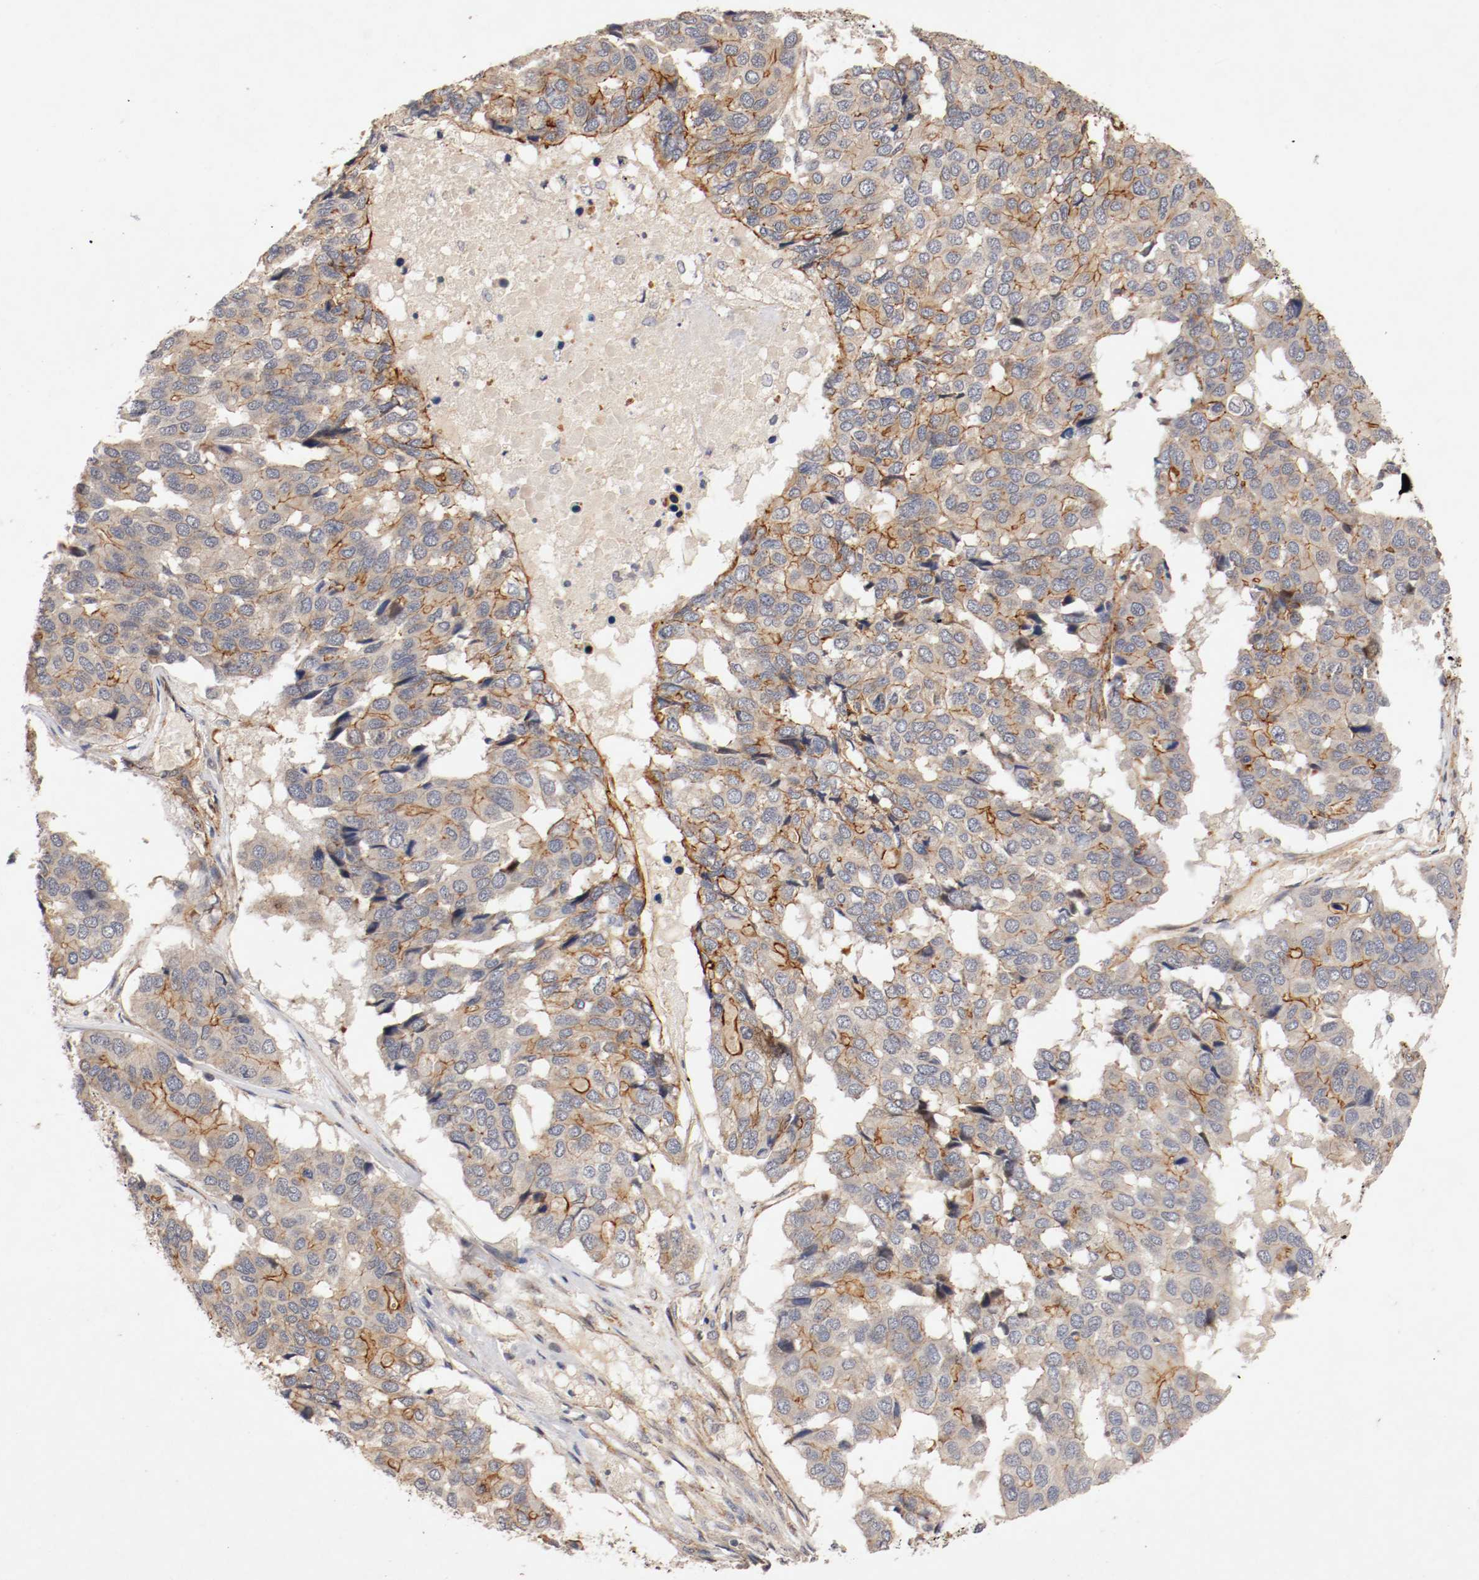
{"staining": {"intensity": "moderate", "quantity": "25%-75%", "location": "cytoplasmic/membranous"}, "tissue": "pancreatic cancer", "cell_type": "Tumor cells", "image_type": "cancer", "snomed": [{"axis": "morphology", "description": "Adenocarcinoma, NOS"}, {"axis": "topography", "description": "Pancreas"}], "caption": "Pancreatic adenocarcinoma stained with a brown dye displays moderate cytoplasmic/membranous positive expression in about 25%-75% of tumor cells.", "gene": "TYK2", "patient": {"sex": "male", "age": 50}}